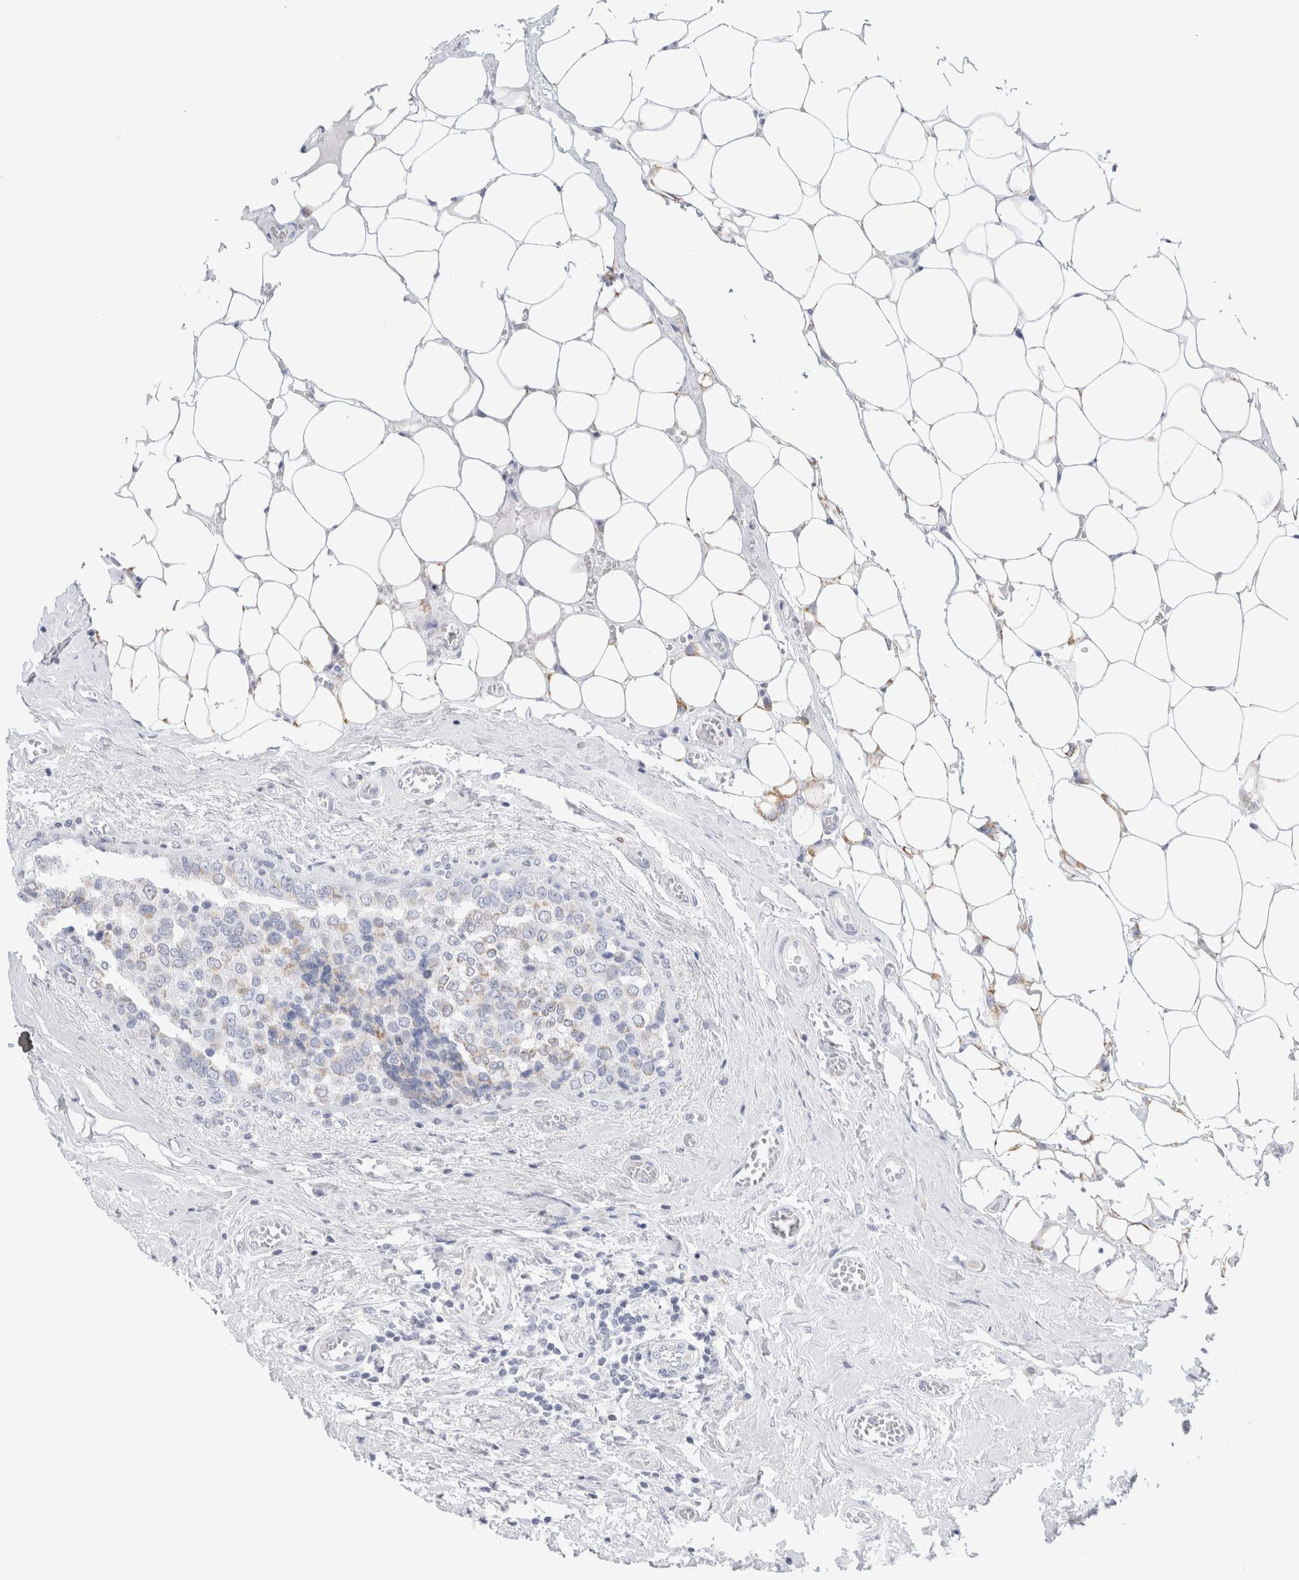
{"staining": {"intensity": "weak", "quantity": "<25%", "location": "cytoplasmic/membranous"}, "tissue": "breast cancer", "cell_type": "Tumor cells", "image_type": "cancer", "snomed": [{"axis": "morphology", "description": "Normal tissue, NOS"}, {"axis": "morphology", "description": "Duct carcinoma"}, {"axis": "topography", "description": "Breast"}], "caption": "Intraductal carcinoma (breast) was stained to show a protein in brown. There is no significant positivity in tumor cells.", "gene": "ECHDC2", "patient": {"sex": "female", "age": 43}}